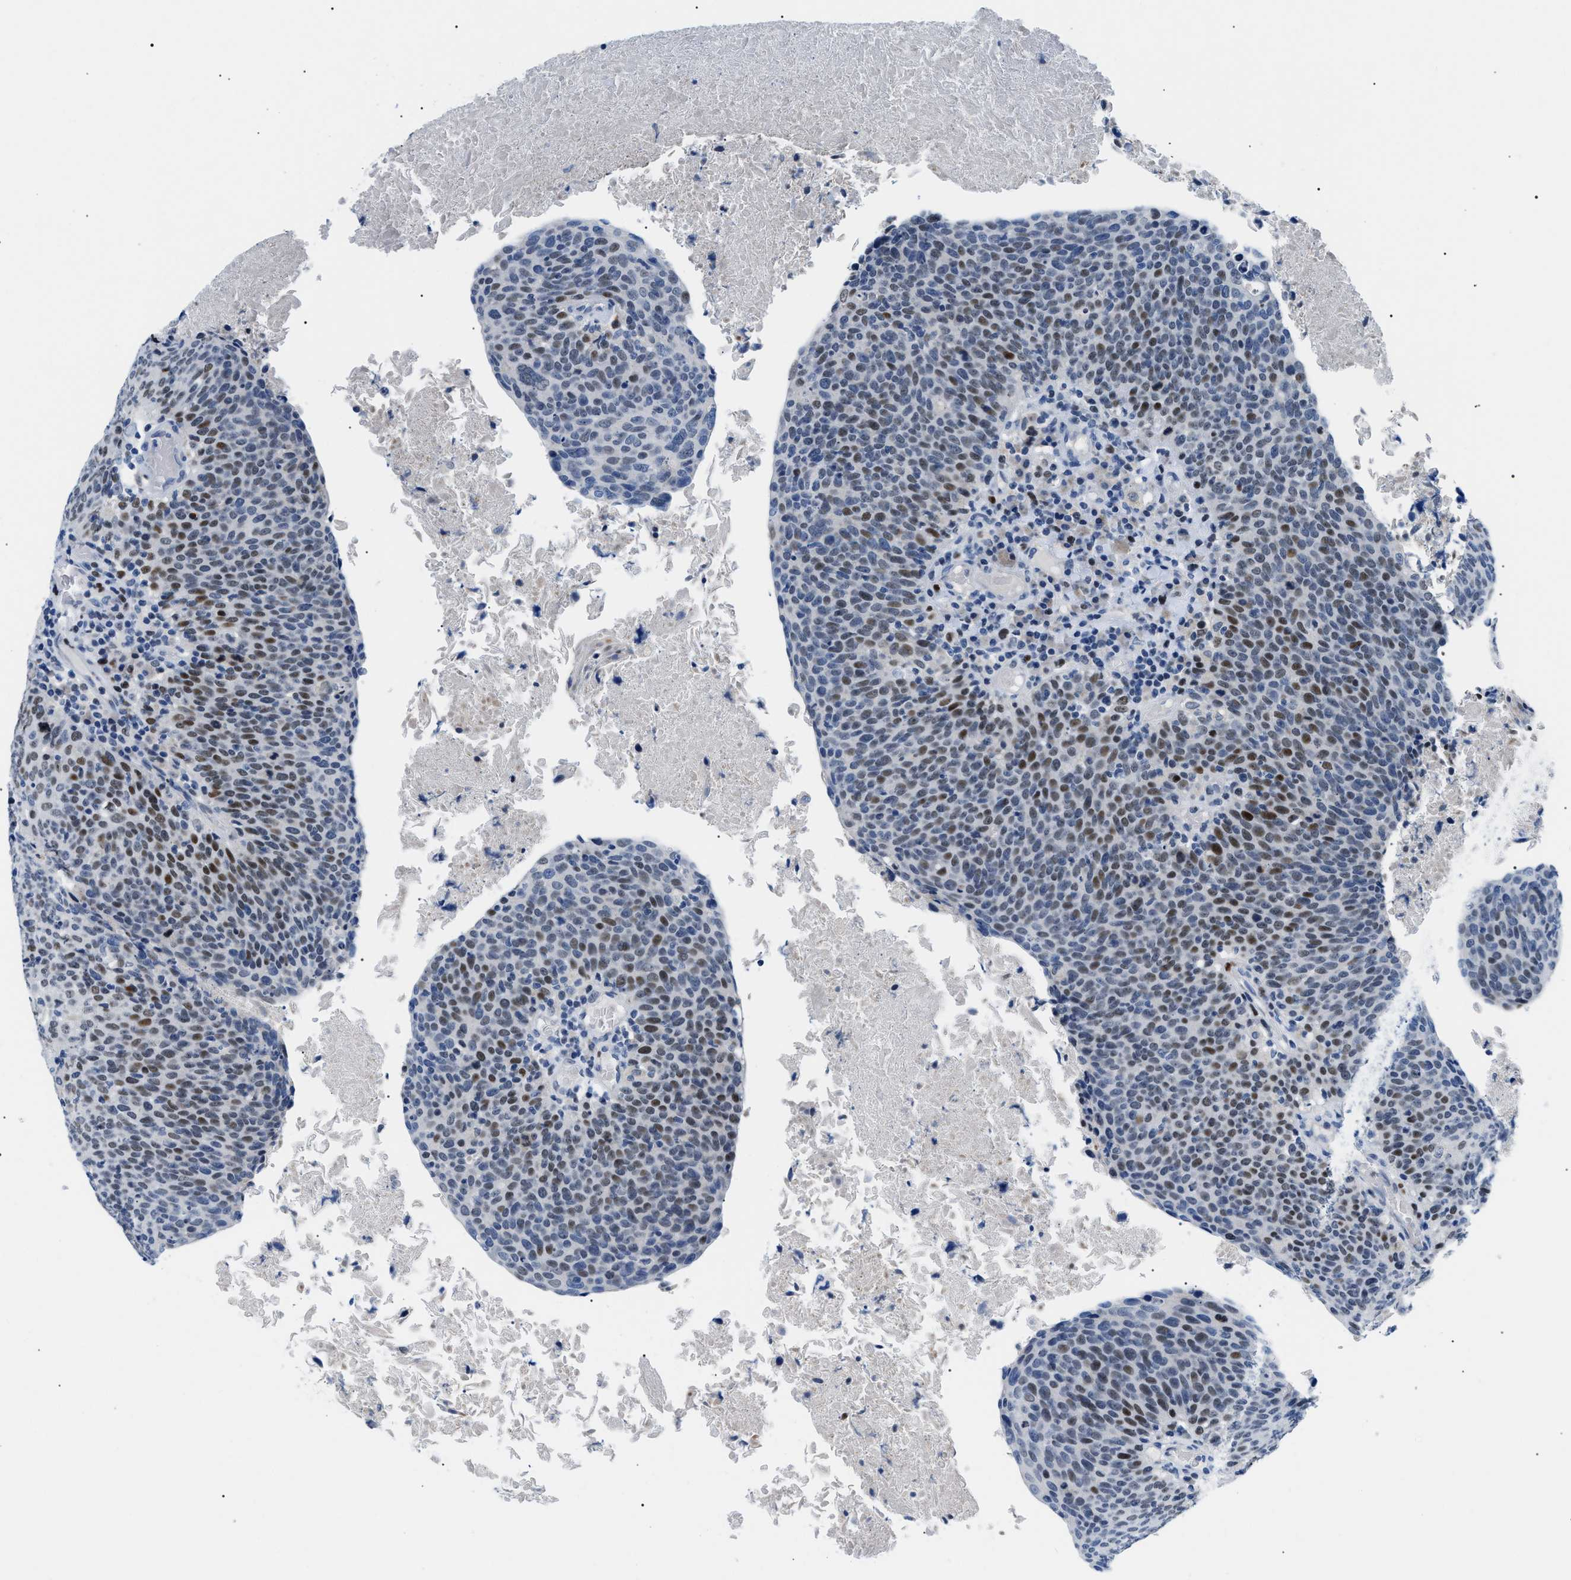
{"staining": {"intensity": "moderate", "quantity": "25%-75%", "location": "nuclear"}, "tissue": "head and neck cancer", "cell_type": "Tumor cells", "image_type": "cancer", "snomed": [{"axis": "morphology", "description": "Squamous cell carcinoma, NOS"}, {"axis": "morphology", "description": "Squamous cell carcinoma, metastatic, NOS"}, {"axis": "topography", "description": "Lymph node"}, {"axis": "topography", "description": "Head-Neck"}], "caption": "Protein staining of head and neck cancer tissue demonstrates moderate nuclear expression in approximately 25%-75% of tumor cells.", "gene": "SMARCC1", "patient": {"sex": "male", "age": 62}}